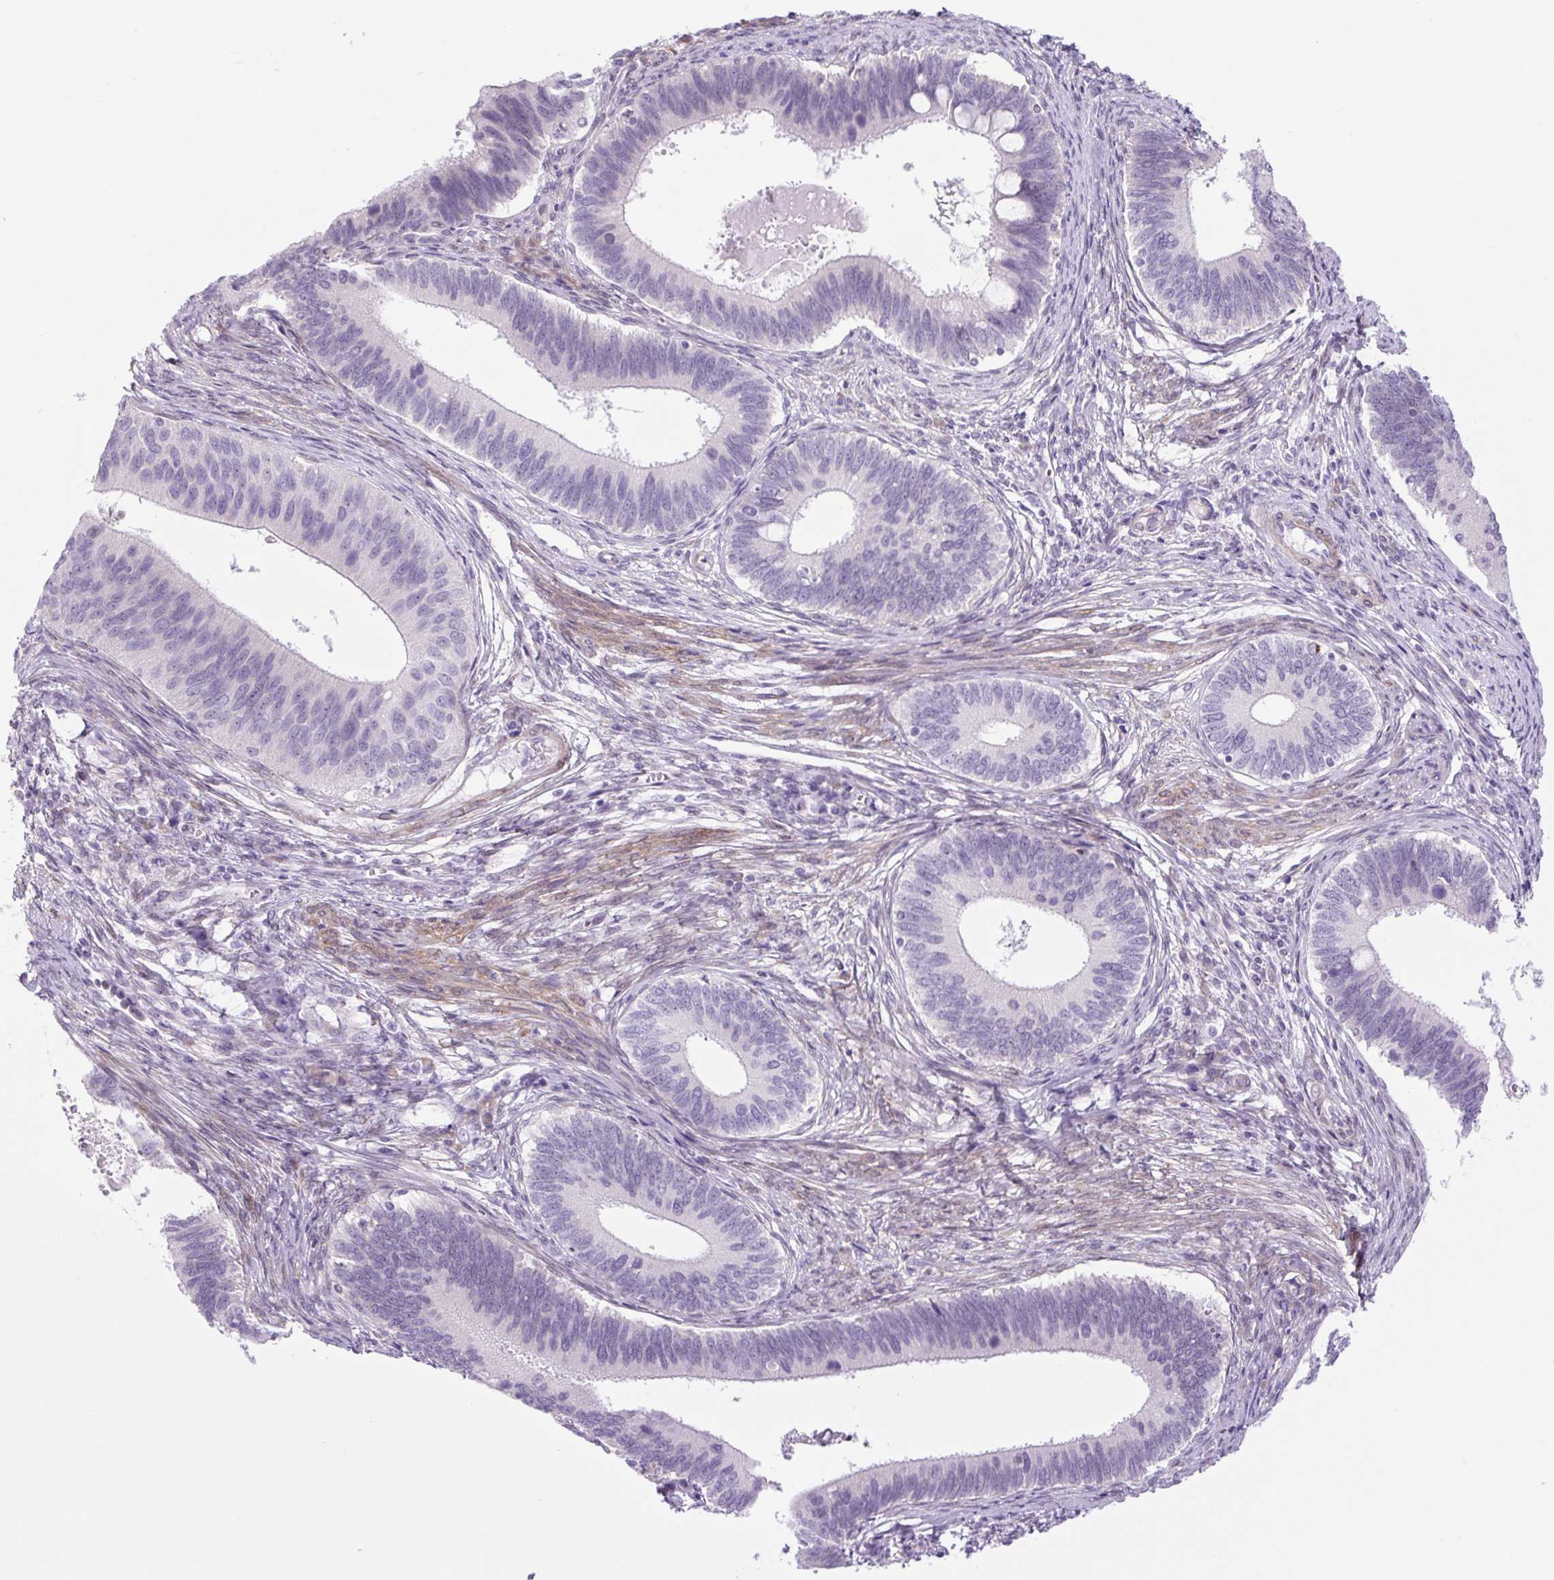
{"staining": {"intensity": "negative", "quantity": "none", "location": "none"}, "tissue": "cervical cancer", "cell_type": "Tumor cells", "image_type": "cancer", "snomed": [{"axis": "morphology", "description": "Adenocarcinoma, NOS"}, {"axis": "topography", "description": "Cervix"}], "caption": "IHC photomicrograph of cervical cancer stained for a protein (brown), which reveals no positivity in tumor cells.", "gene": "RRS1", "patient": {"sex": "female", "age": 42}}